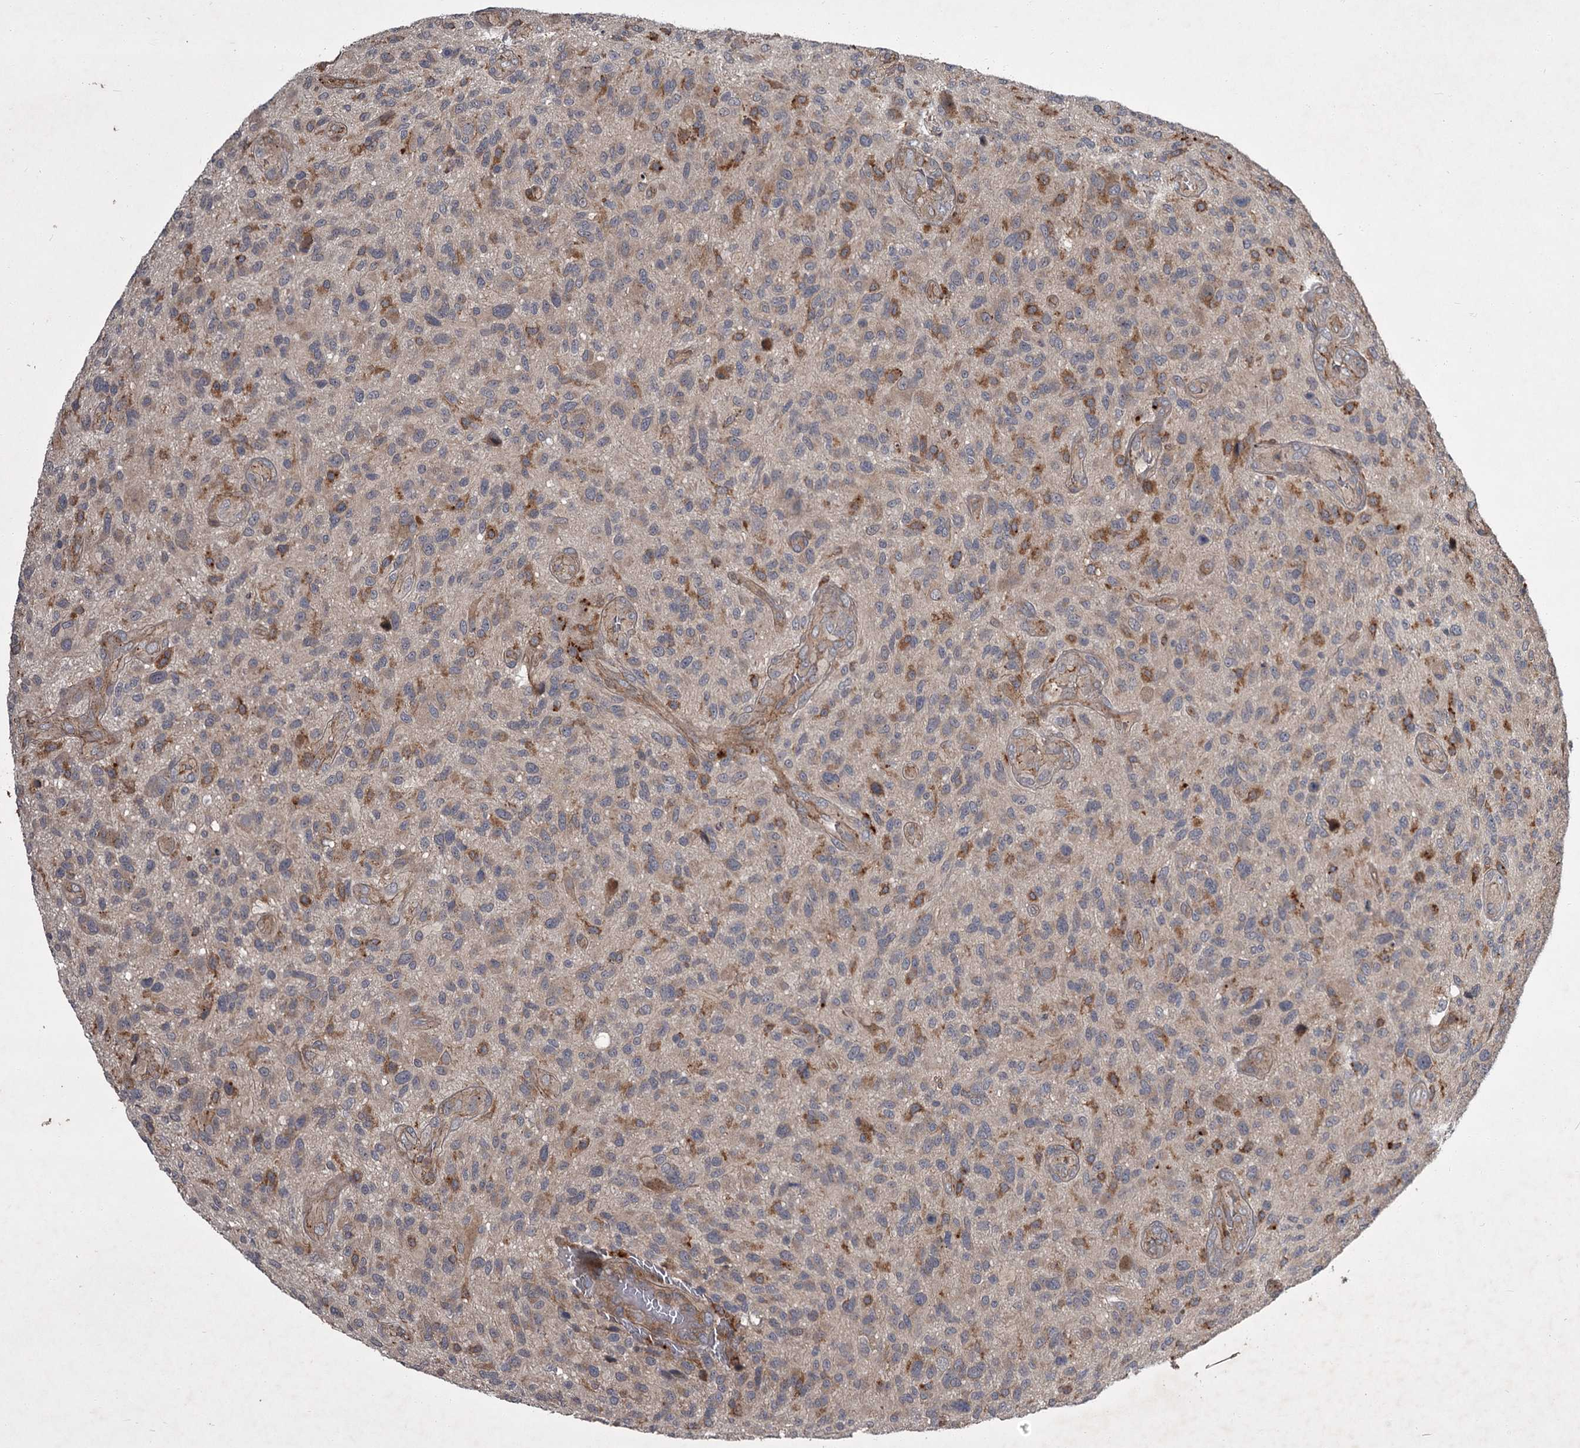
{"staining": {"intensity": "moderate", "quantity": "25%-75%", "location": "cytoplasmic/membranous"}, "tissue": "glioma", "cell_type": "Tumor cells", "image_type": "cancer", "snomed": [{"axis": "morphology", "description": "Glioma, malignant, High grade"}, {"axis": "topography", "description": "Brain"}], "caption": "Immunohistochemical staining of human malignant glioma (high-grade) shows medium levels of moderate cytoplasmic/membranous staining in about 25%-75% of tumor cells.", "gene": "UNC93B1", "patient": {"sex": "male", "age": 47}}